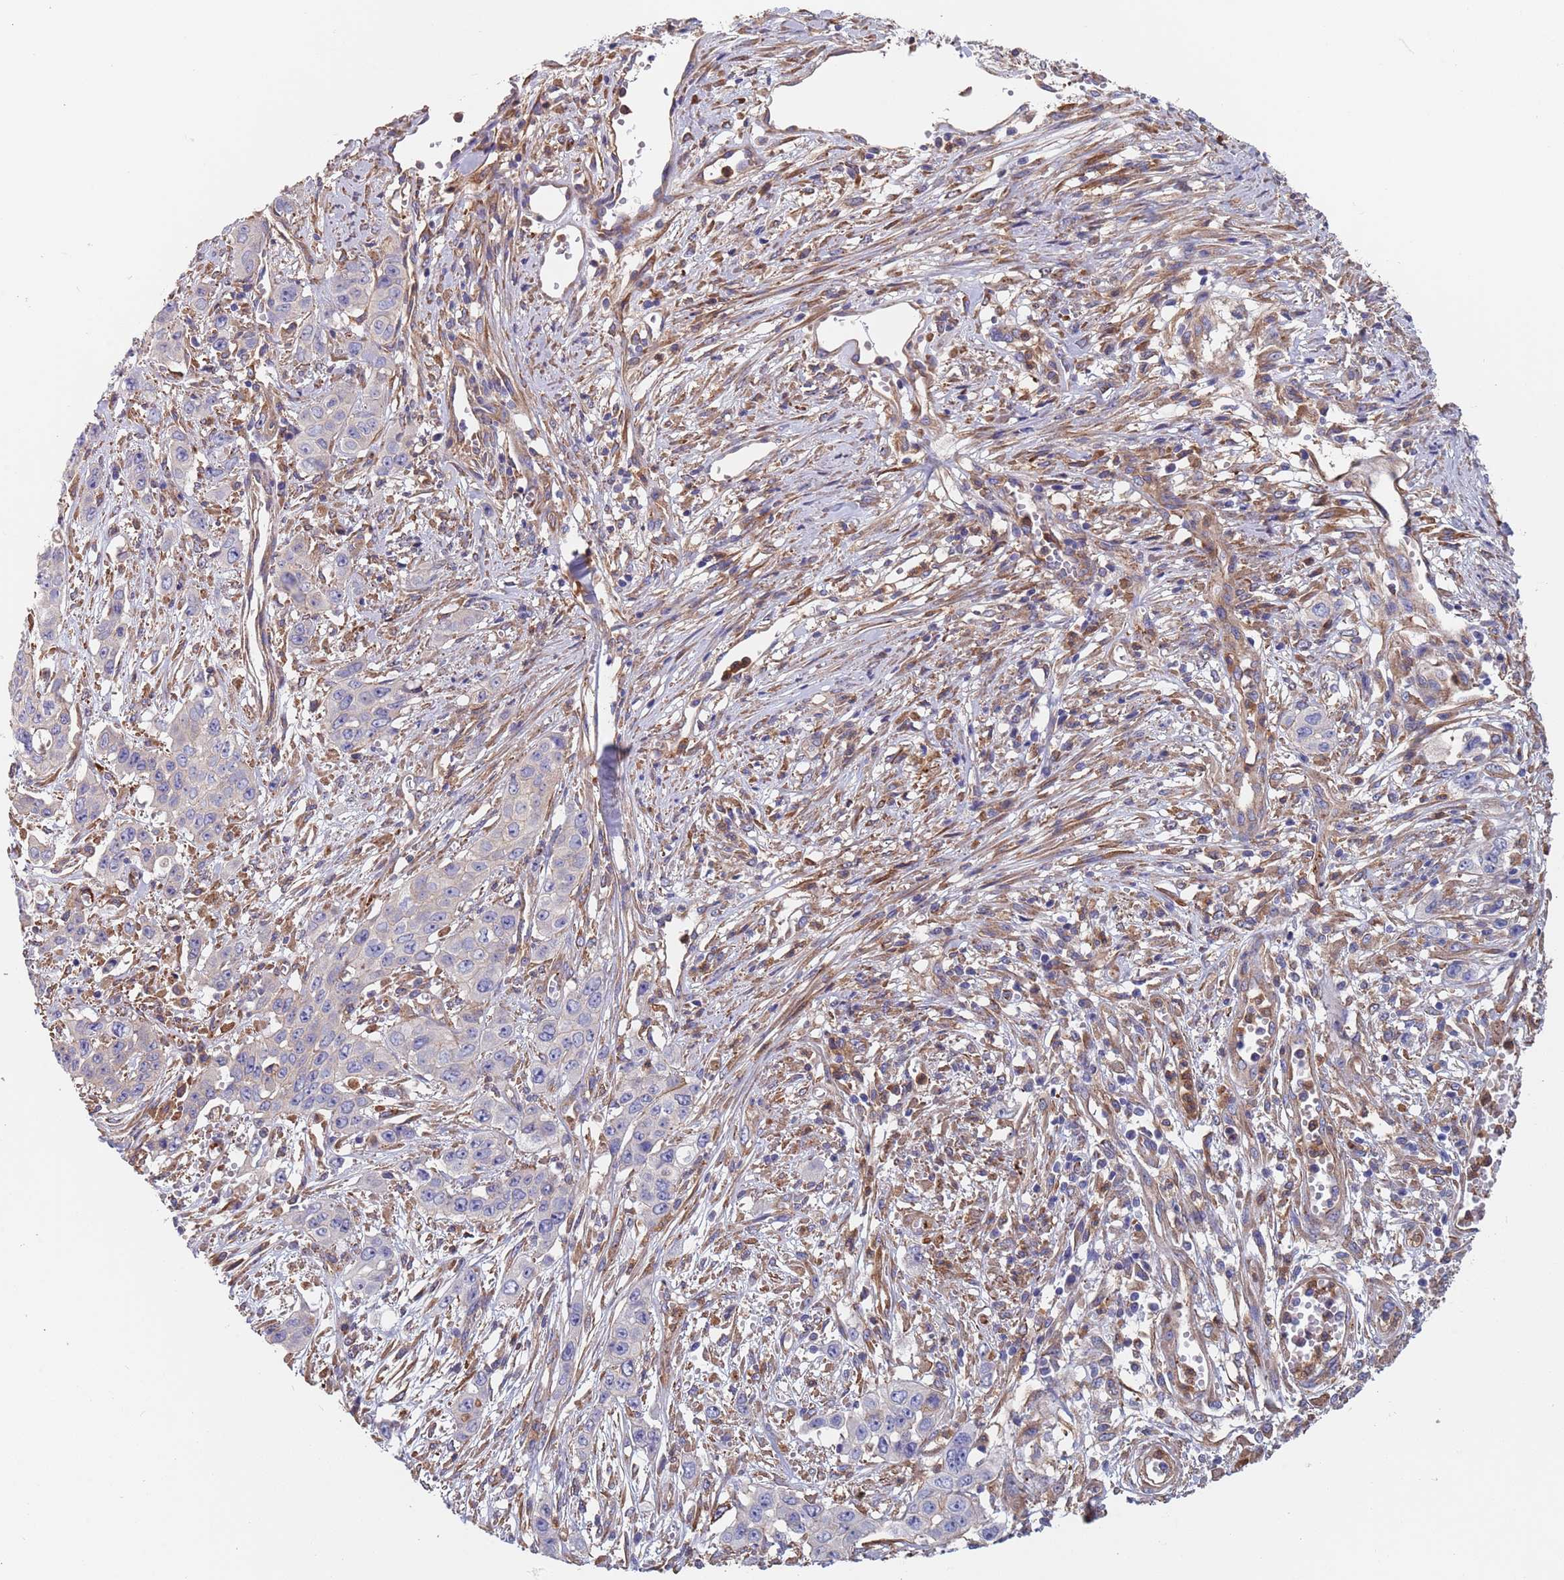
{"staining": {"intensity": "negative", "quantity": "none", "location": "none"}, "tissue": "stomach cancer", "cell_type": "Tumor cells", "image_type": "cancer", "snomed": [{"axis": "morphology", "description": "Adenocarcinoma, NOS"}, {"axis": "topography", "description": "Stomach, upper"}], "caption": "Immunohistochemistry (IHC) histopathology image of human stomach adenocarcinoma stained for a protein (brown), which shows no expression in tumor cells.", "gene": "DCUN1D3", "patient": {"sex": "male", "age": 62}}